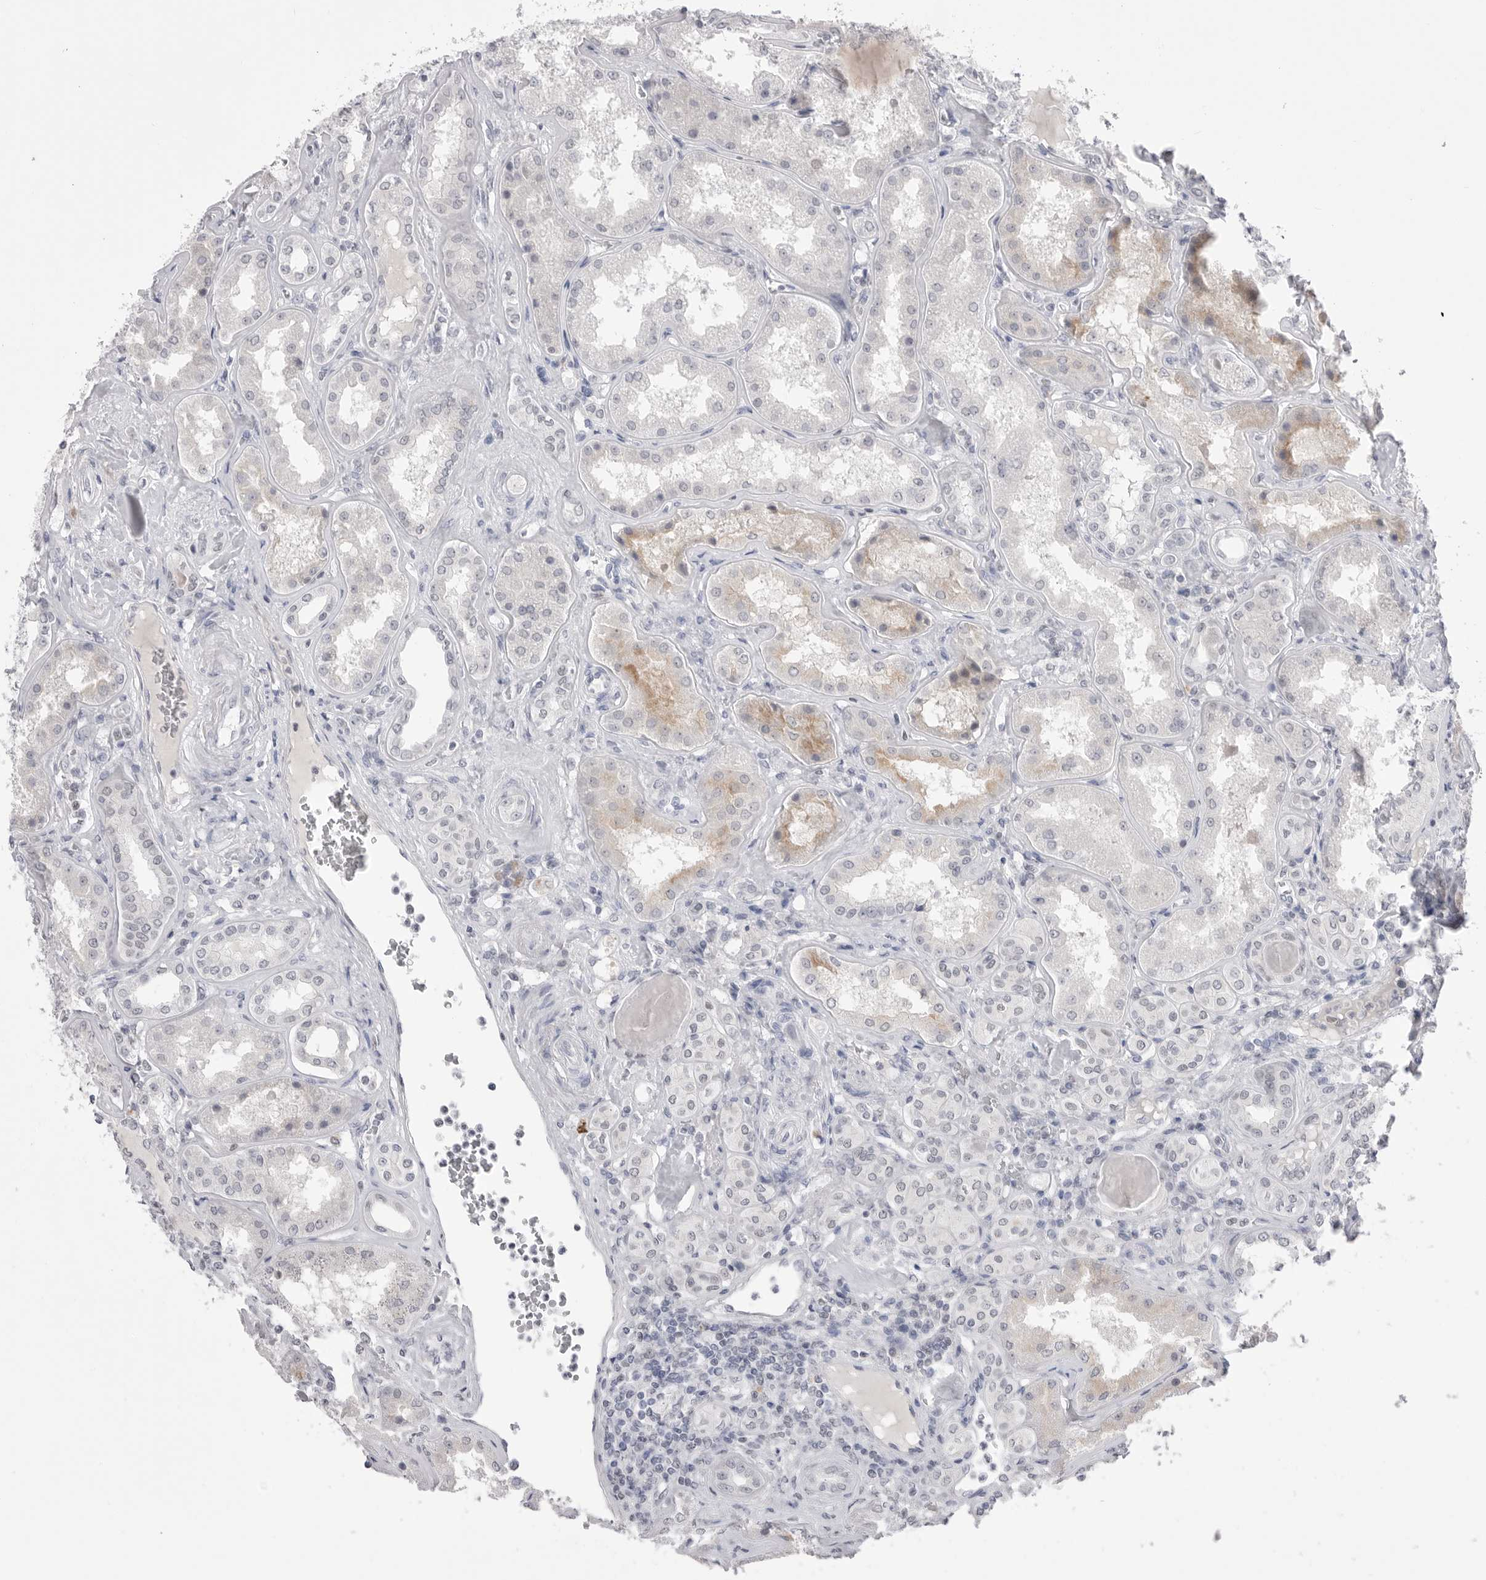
{"staining": {"intensity": "negative", "quantity": "none", "location": "none"}, "tissue": "kidney", "cell_type": "Cells in glomeruli", "image_type": "normal", "snomed": [{"axis": "morphology", "description": "Normal tissue, NOS"}, {"axis": "topography", "description": "Kidney"}], "caption": "This is a histopathology image of IHC staining of normal kidney, which shows no positivity in cells in glomeruli.", "gene": "ZBTB7B", "patient": {"sex": "female", "age": 56}}